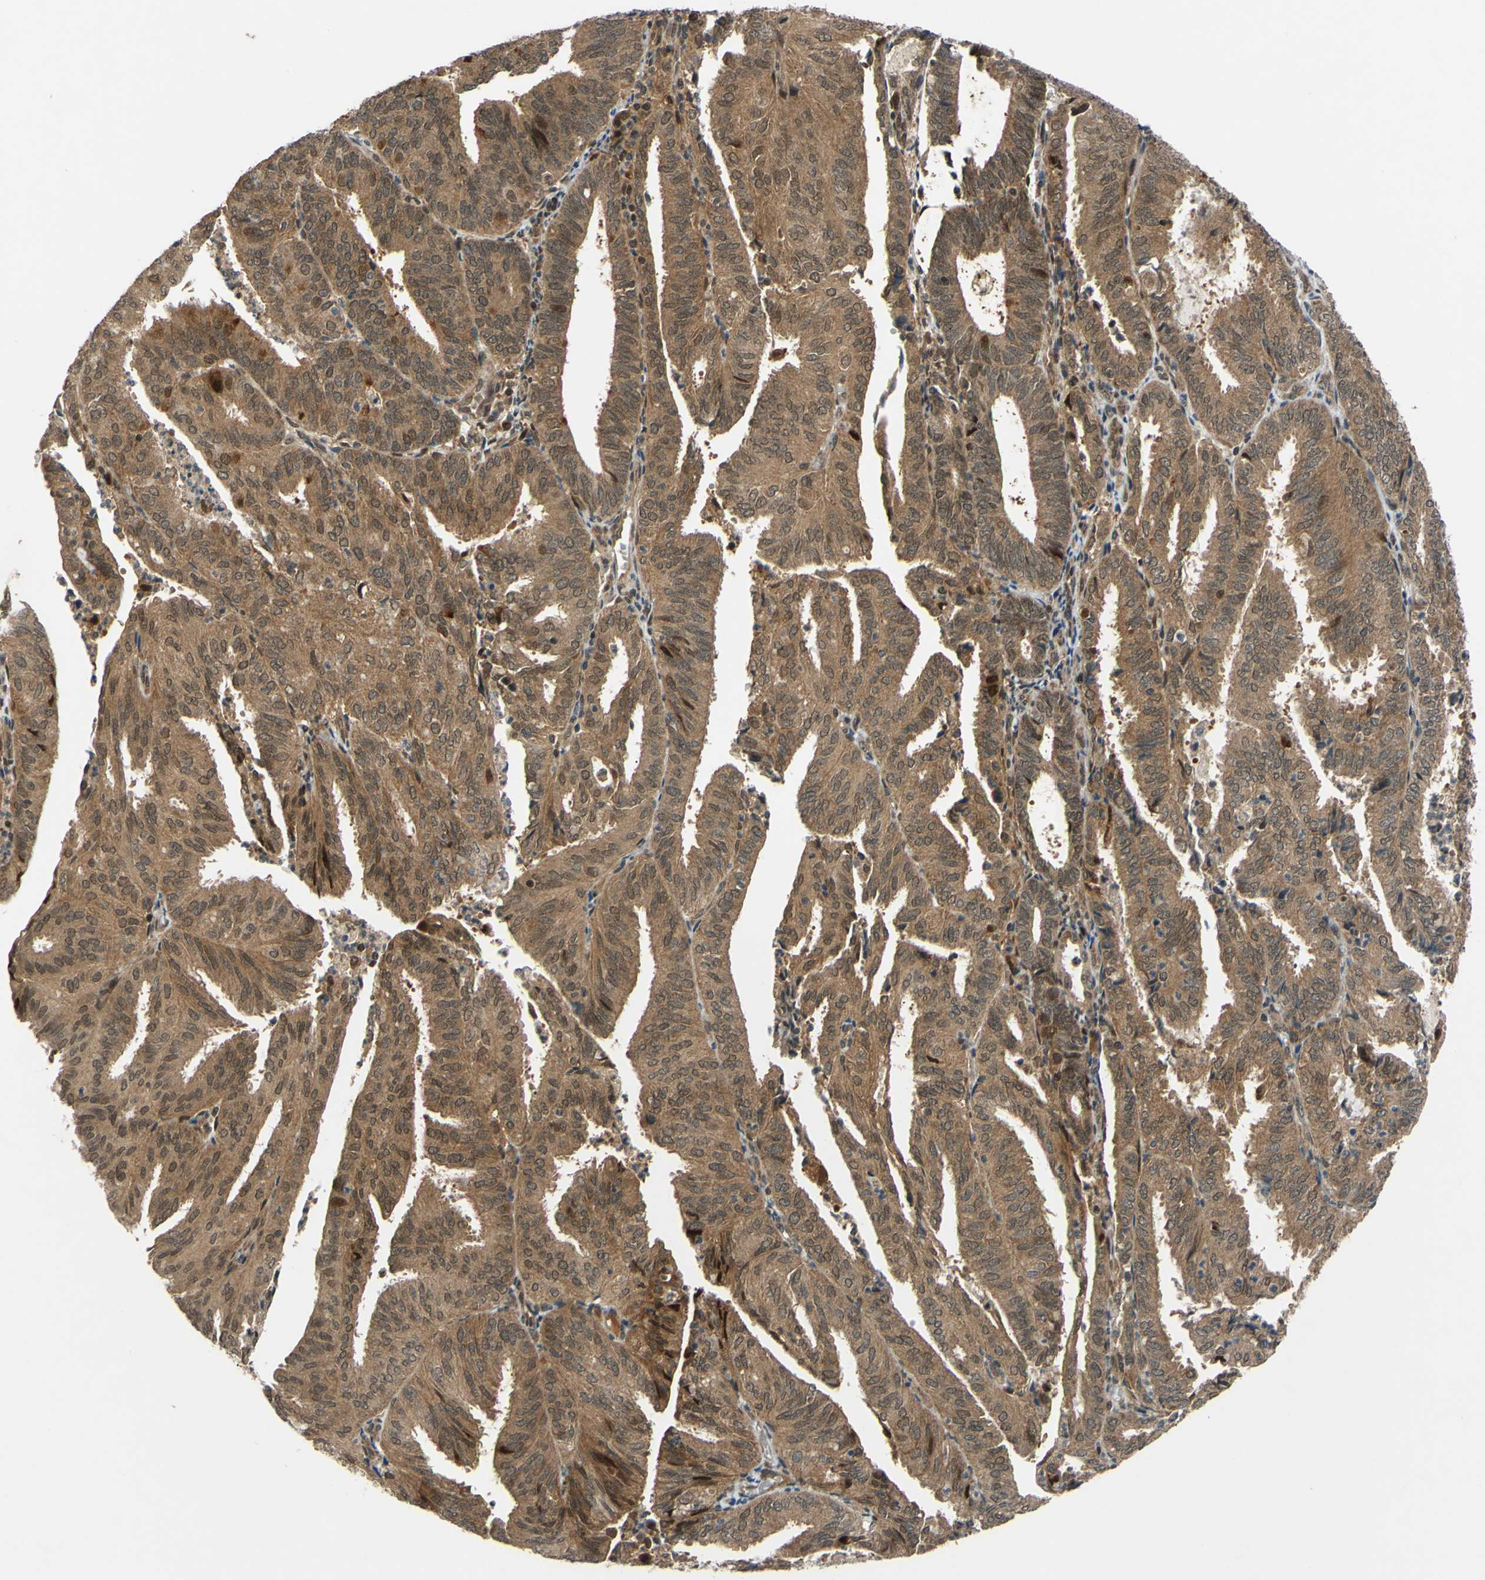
{"staining": {"intensity": "moderate", "quantity": ">75%", "location": "cytoplasmic/membranous"}, "tissue": "endometrial cancer", "cell_type": "Tumor cells", "image_type": "cancer", "snomed": [{"axis": "morphology", "description": "Adenocarcinoma, NOS"}, {"axis": "topography", "description": "Uterus"}], "caption": "Endometrial cancer (adenocarcinoma) stained for a protein (brown) reveals moderate cytoplasmic/membranous positive positivity in approximately >75% of tumor cells.", "gene": "ABCC8", "patient": {"sex": "female", "age": 60}}